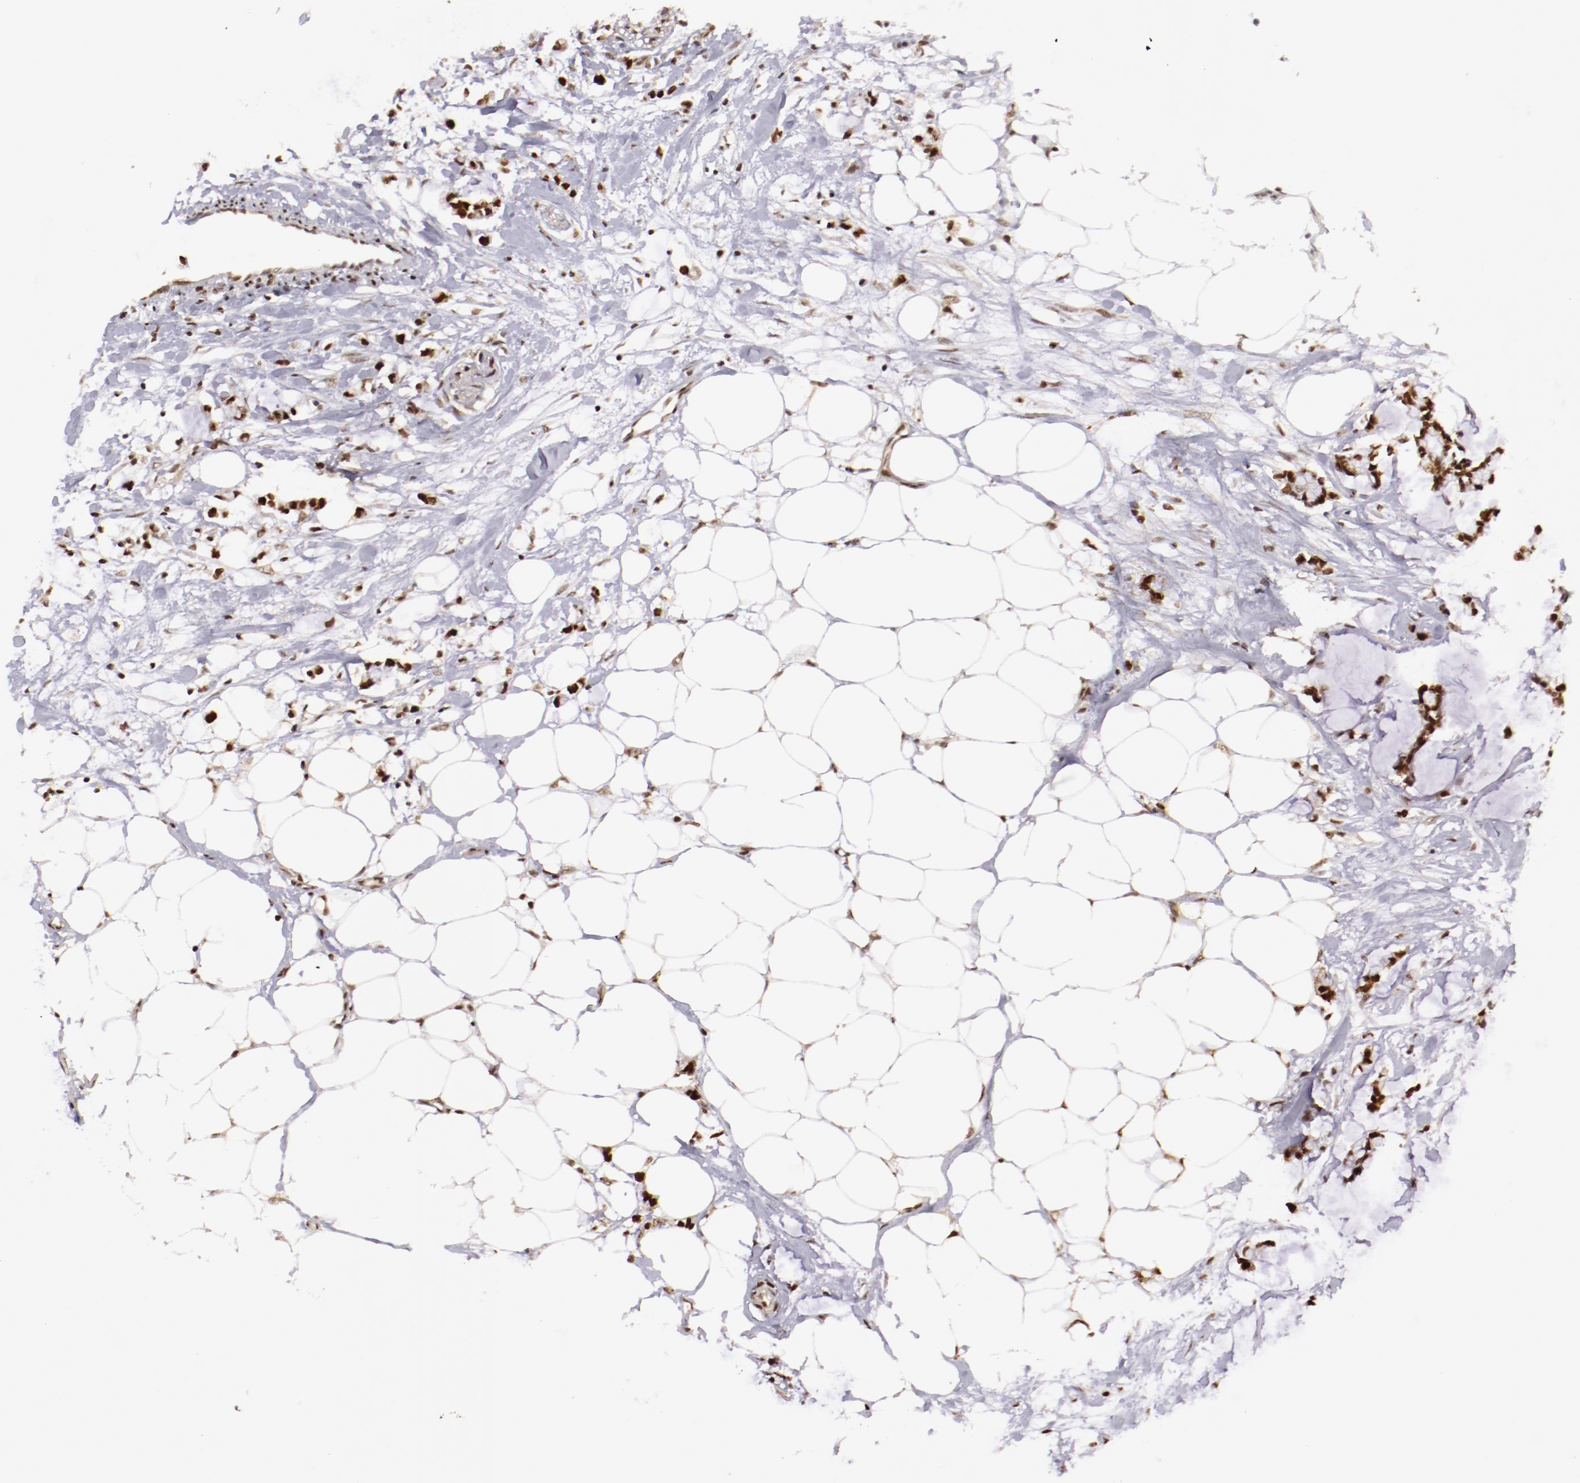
{"staining": {"intensity": "moderate", "quantity": ">75%", "location": "nuclear"}, "tissue": "colorectal cancer", "cell_type": "Tumor cells", "image_type": "cancer", "snomed": [{"axis": "morphology", "description": "Normal tissue, NOS"}, {"axis": "morphology", "description": "Adenocarcinoma, NOS"}, {"axis": "topography", "description": "Colon"}, {"axis": "topography", "description": "Peripheral nerve tissue"}], "caption": "Immunohistochemistry photomicrograph of neoplastic tissue: human colorectal cancer (adenocarcinoma) stained using immunohistochemistry (IHC) exhibits medium levels of moderate protein expression localized specifically in the nuclear of tumor cells, appearing as a nuclear brown color.", "gene": "STAG2", "patient": {"sex": "male", "age": 14}}